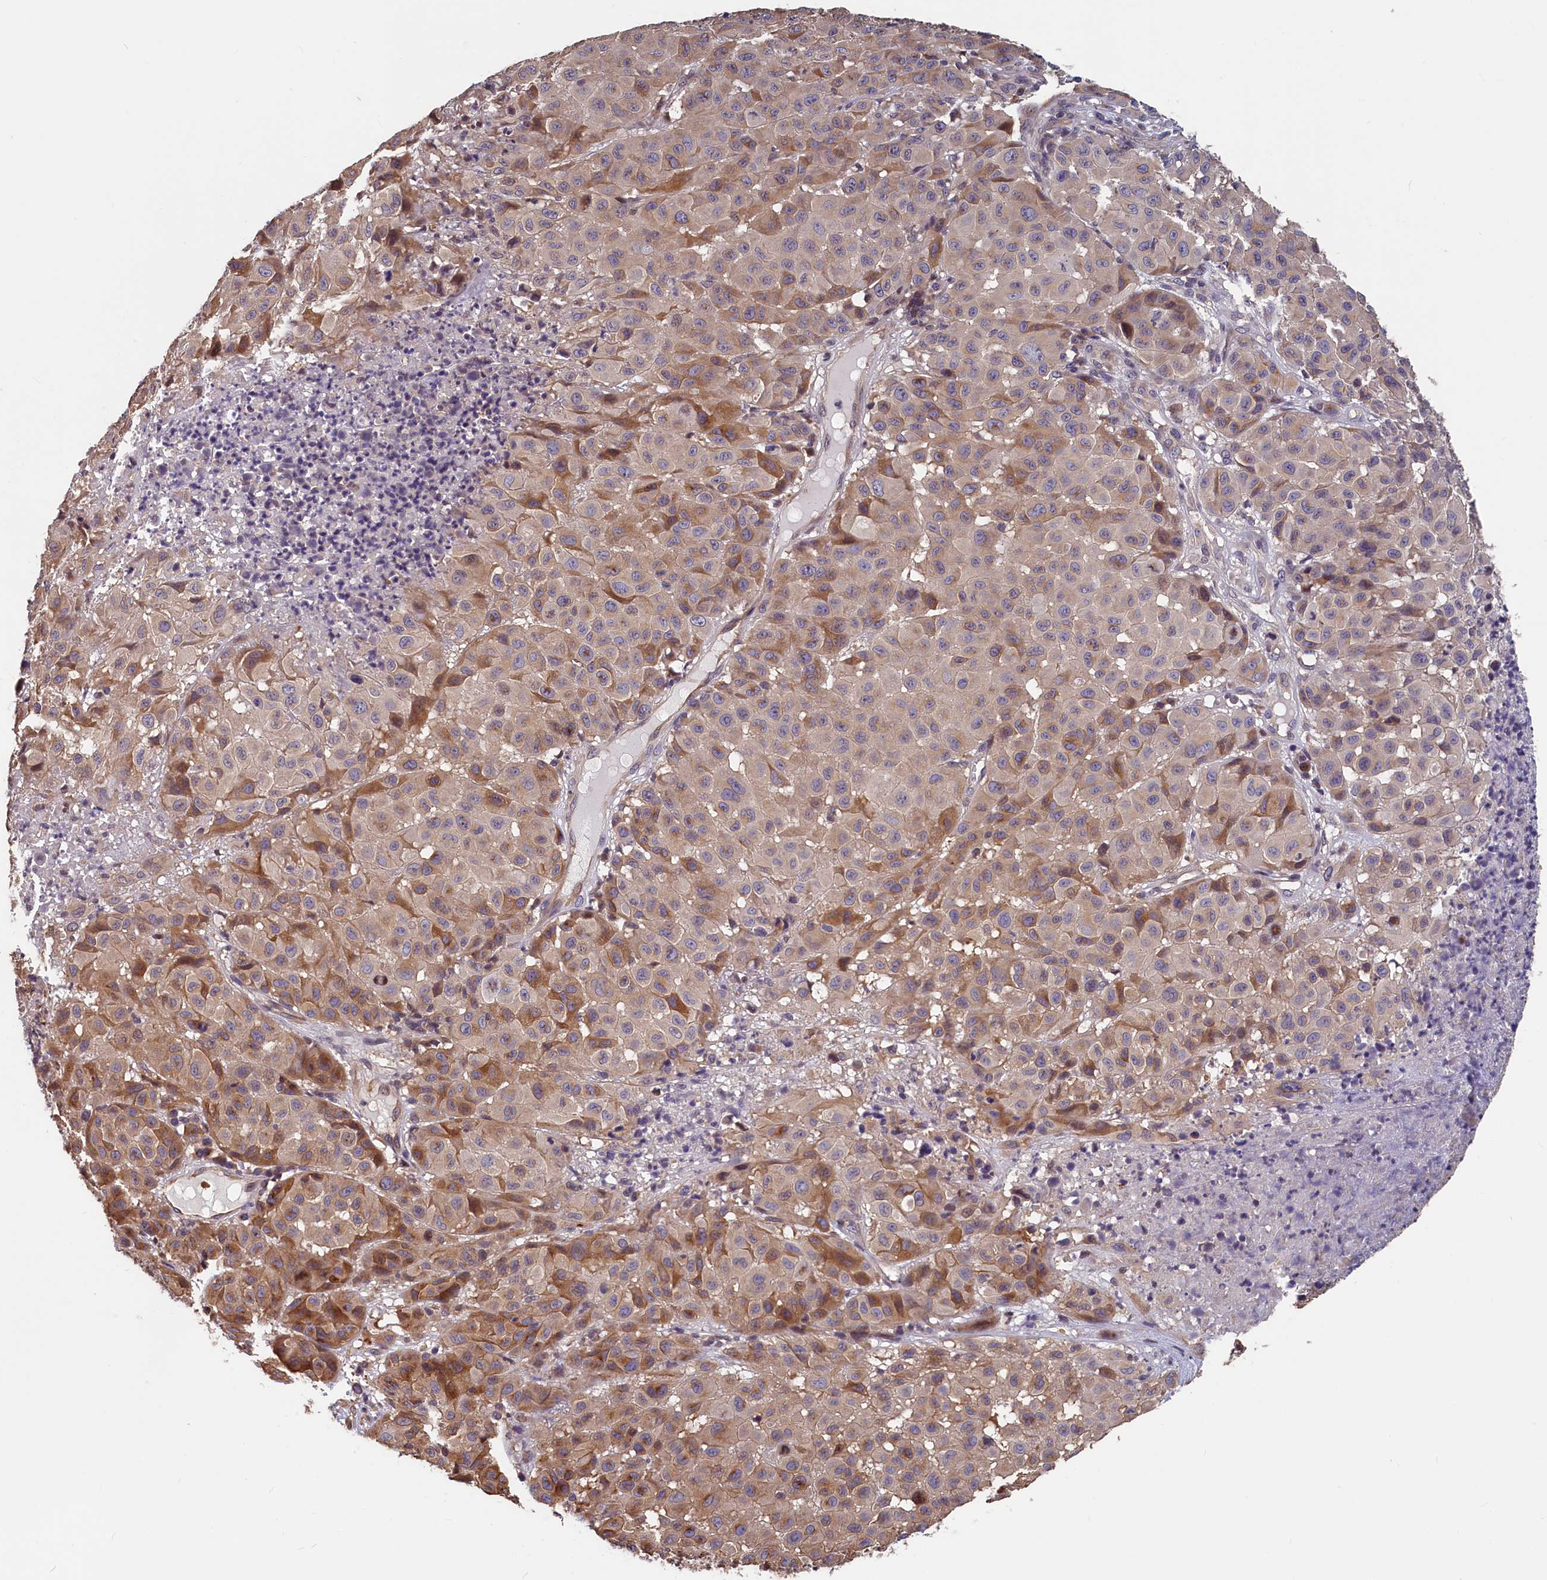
{"staining": {"intensity": "moderate", "quantity": "25%-75%", "location": "cytoplasmic/membranous"}, "tissue": "melanoma", "cell_type": "Tumor cells", "image_type": "cancer", "snomed": [{"axis": "morphology", "description": "Malignant melanoma, NOS"}, {"axis": "topography", "description": "Skin"}], "caption": "DAB (3,3'-diaminobenzidine) immunohistochemical staining of melanoma exhibits moderate cytoplasmic/membranous protein positivity in approximately 25%-75% of tumor cells.", "gene": "TMEM116", "patient": {"sex": "male", "age": 73}}